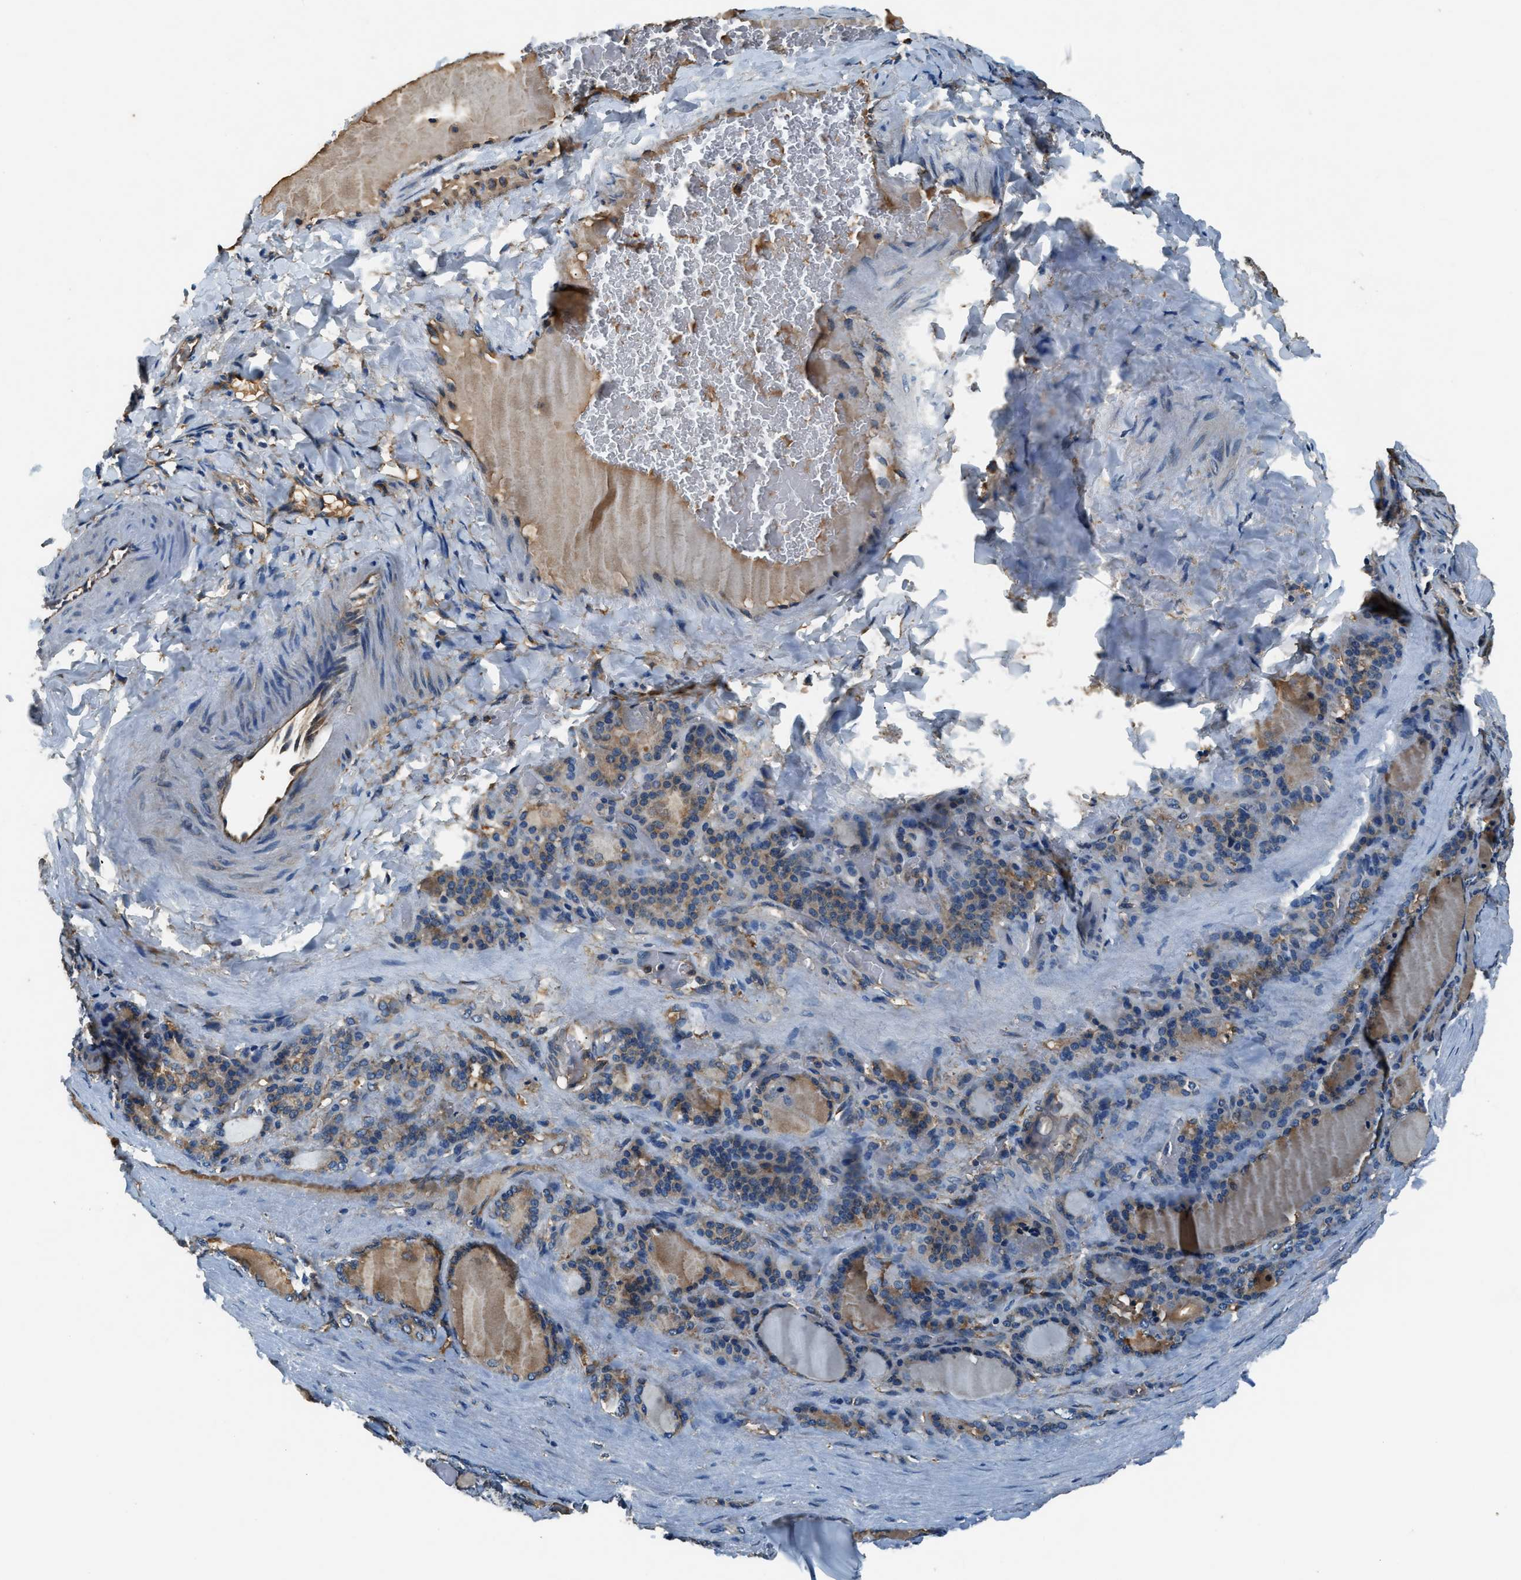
{"staining": {"intensity": "weak", "quantity": "25%-75%", "location": "cytoplasmic/membranous"}, "tissue": "thyroid gland", "cell_type": "Glandular cells", "image_type": "normal", "snomed": [{"axis": "morphology", "description": "Normal tissue, NOS"}, {"axis": "topography", "description": "Thyroid gland"}], "caption": "This photomicrograph demonstrates immunohistochemistry (IHC) staining of benign human thyroid gland, with low weak cytoplasmic/membranous staining in approximately 25%-75% of glandular cells.", "gene": "EEA1", "patient": {"sex": "female", "age": 28}}